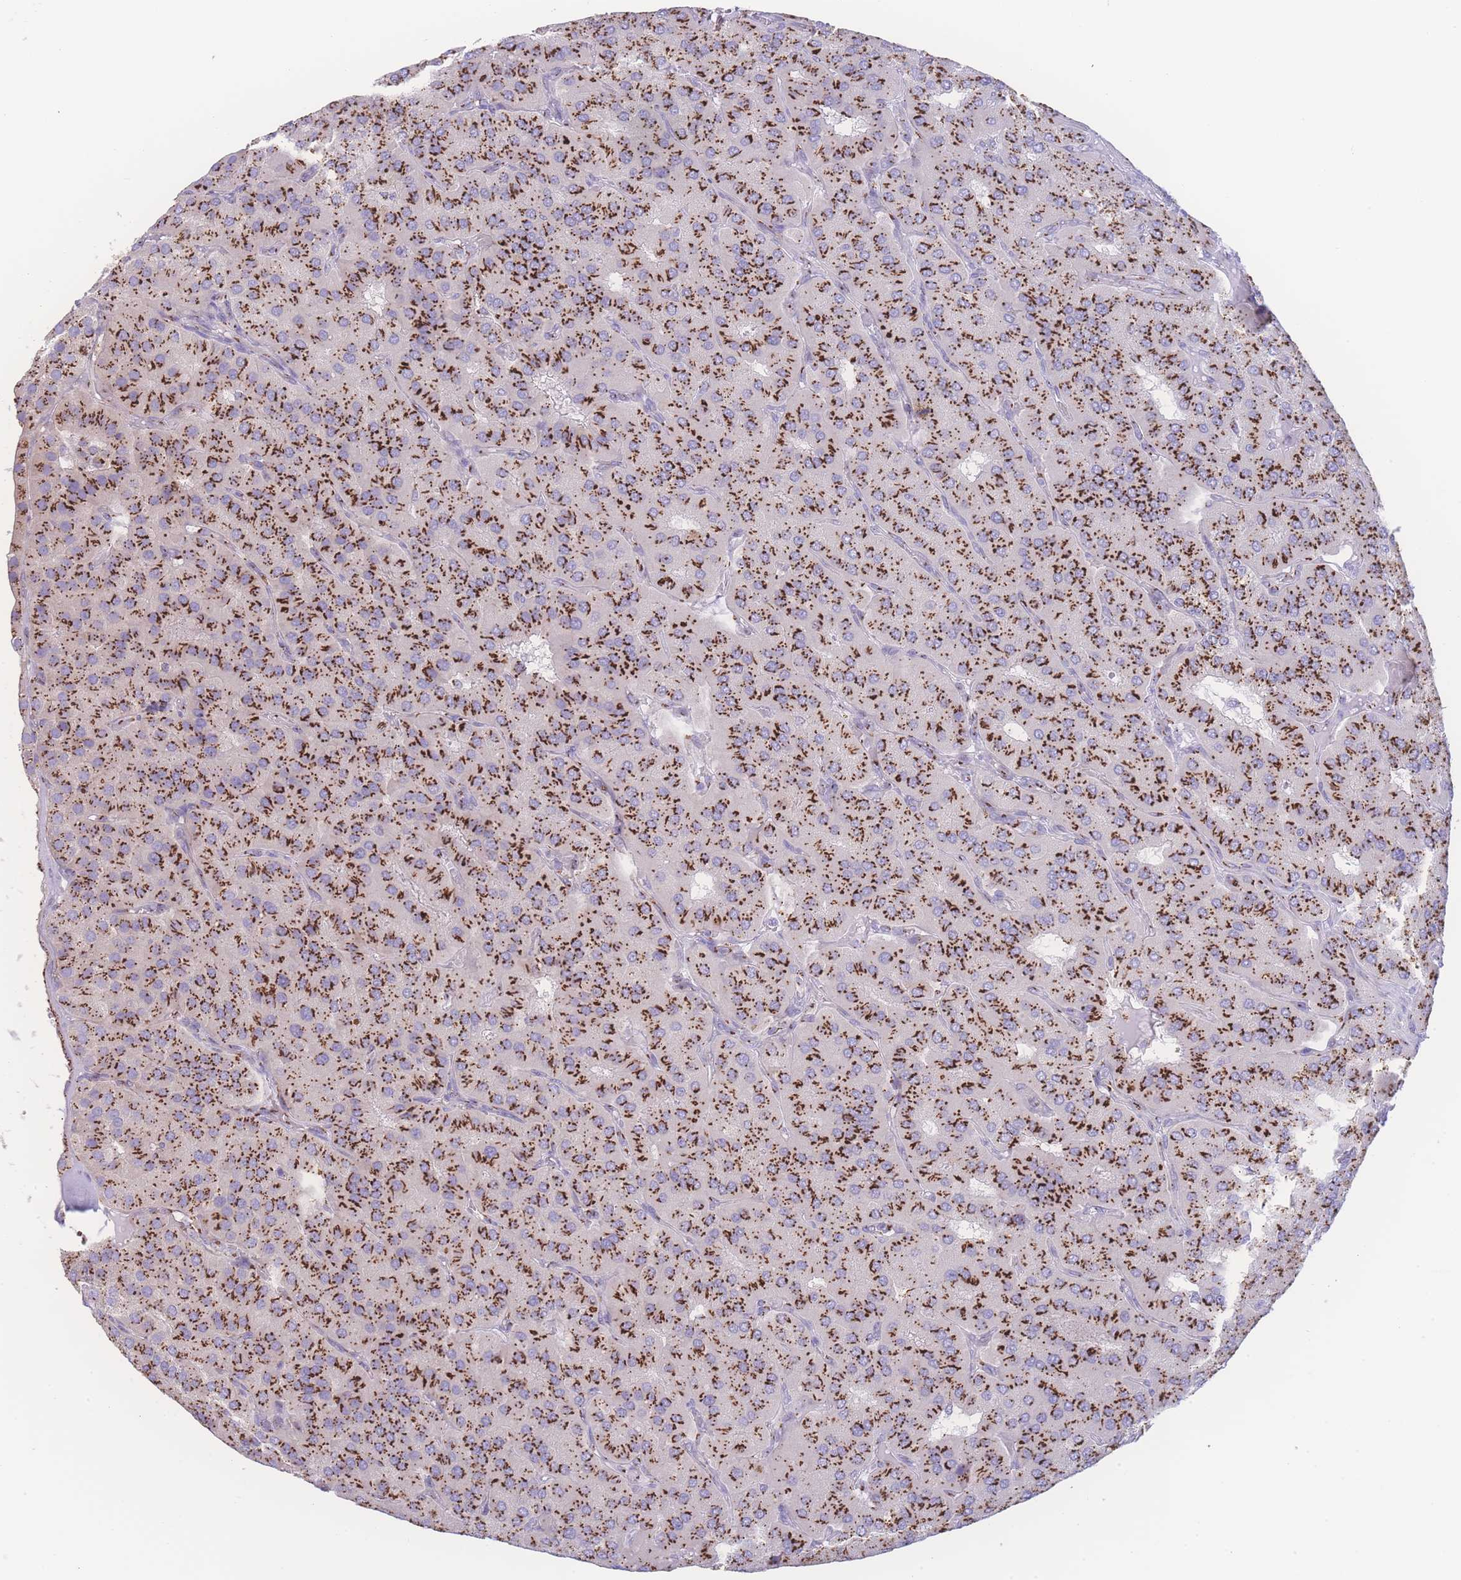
{"staining": {"intensity": "strong", "quantity": ">75%", "location": "cytoplasmic/membranous"}, "tissue": "parathyroid gland", "cell_type": "Glandular cells", "image_type": "normal", "snomed": [{"axis": "morphology", "description": "Normal tissue, NOS"}, {"axis": "morphology", "description": "Adenoma, NOS"}, {"axis": "topography", "description": "Parathyroid gland"}], "caption": "Strong cytoplasmic/membranous protein positivity is identified in approximately >75% of glandular cells in parathyroid gland.", "gene": "GOLM2", "patient": {"sex": "female", "age": 86}}